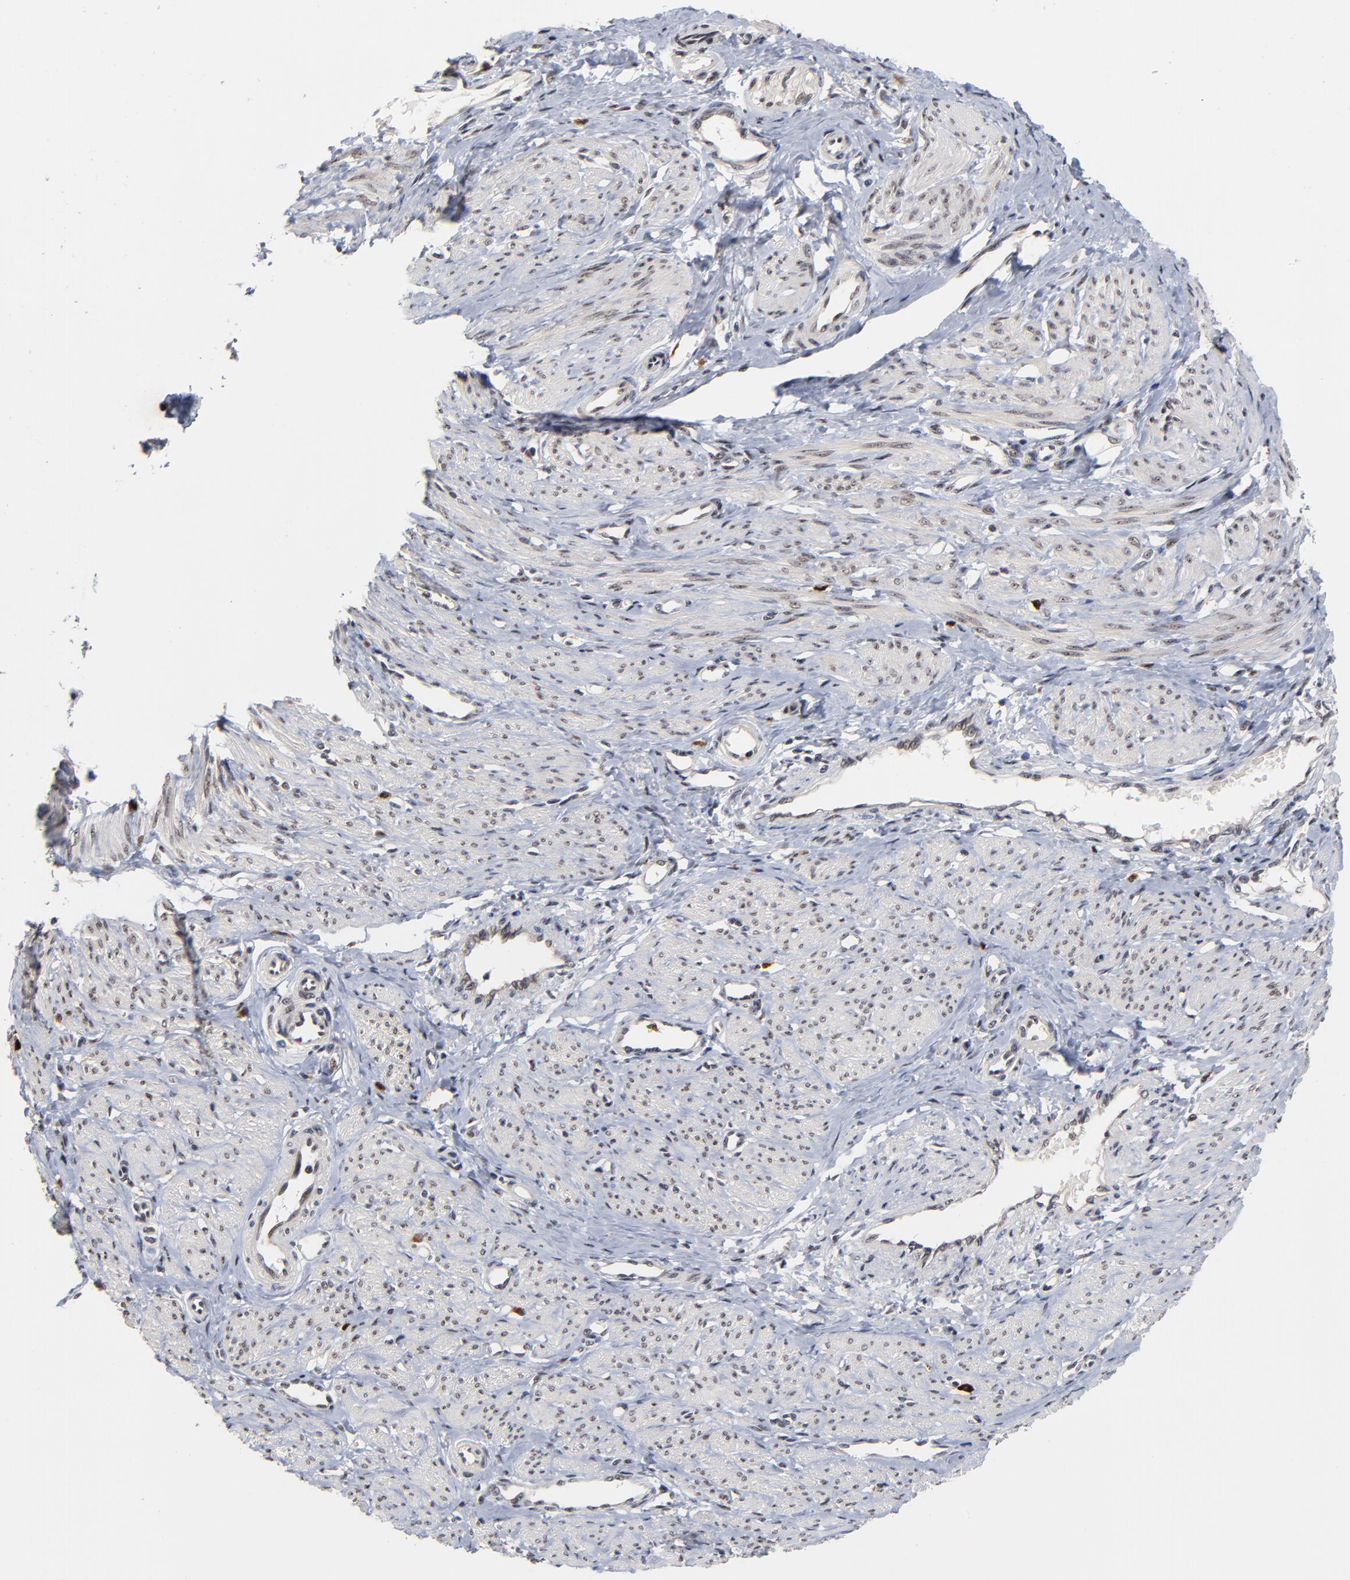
{"staining": {"intensity": "negative", "quantity": "none", "location": "none"}, "tissue": "smooth muscle", "cell_type": "Smooth muscle cells", "image_type": "normal", "snomed": [{"axis": "morphology", "description": "Normal tissue, NOS"}, {"axis": "topography", "description": "Smooth muscle"}, {"axis": "topography", "description": "Uterus"}], "caption": "DAB immunohistochemical staining of normal smooth muscle demonstrates no significant positivity in smooth muscle cells. (DAB IHC, high magnification).", "gene": "ZNF419", "patient": {"sex": "female", "age": 39}}